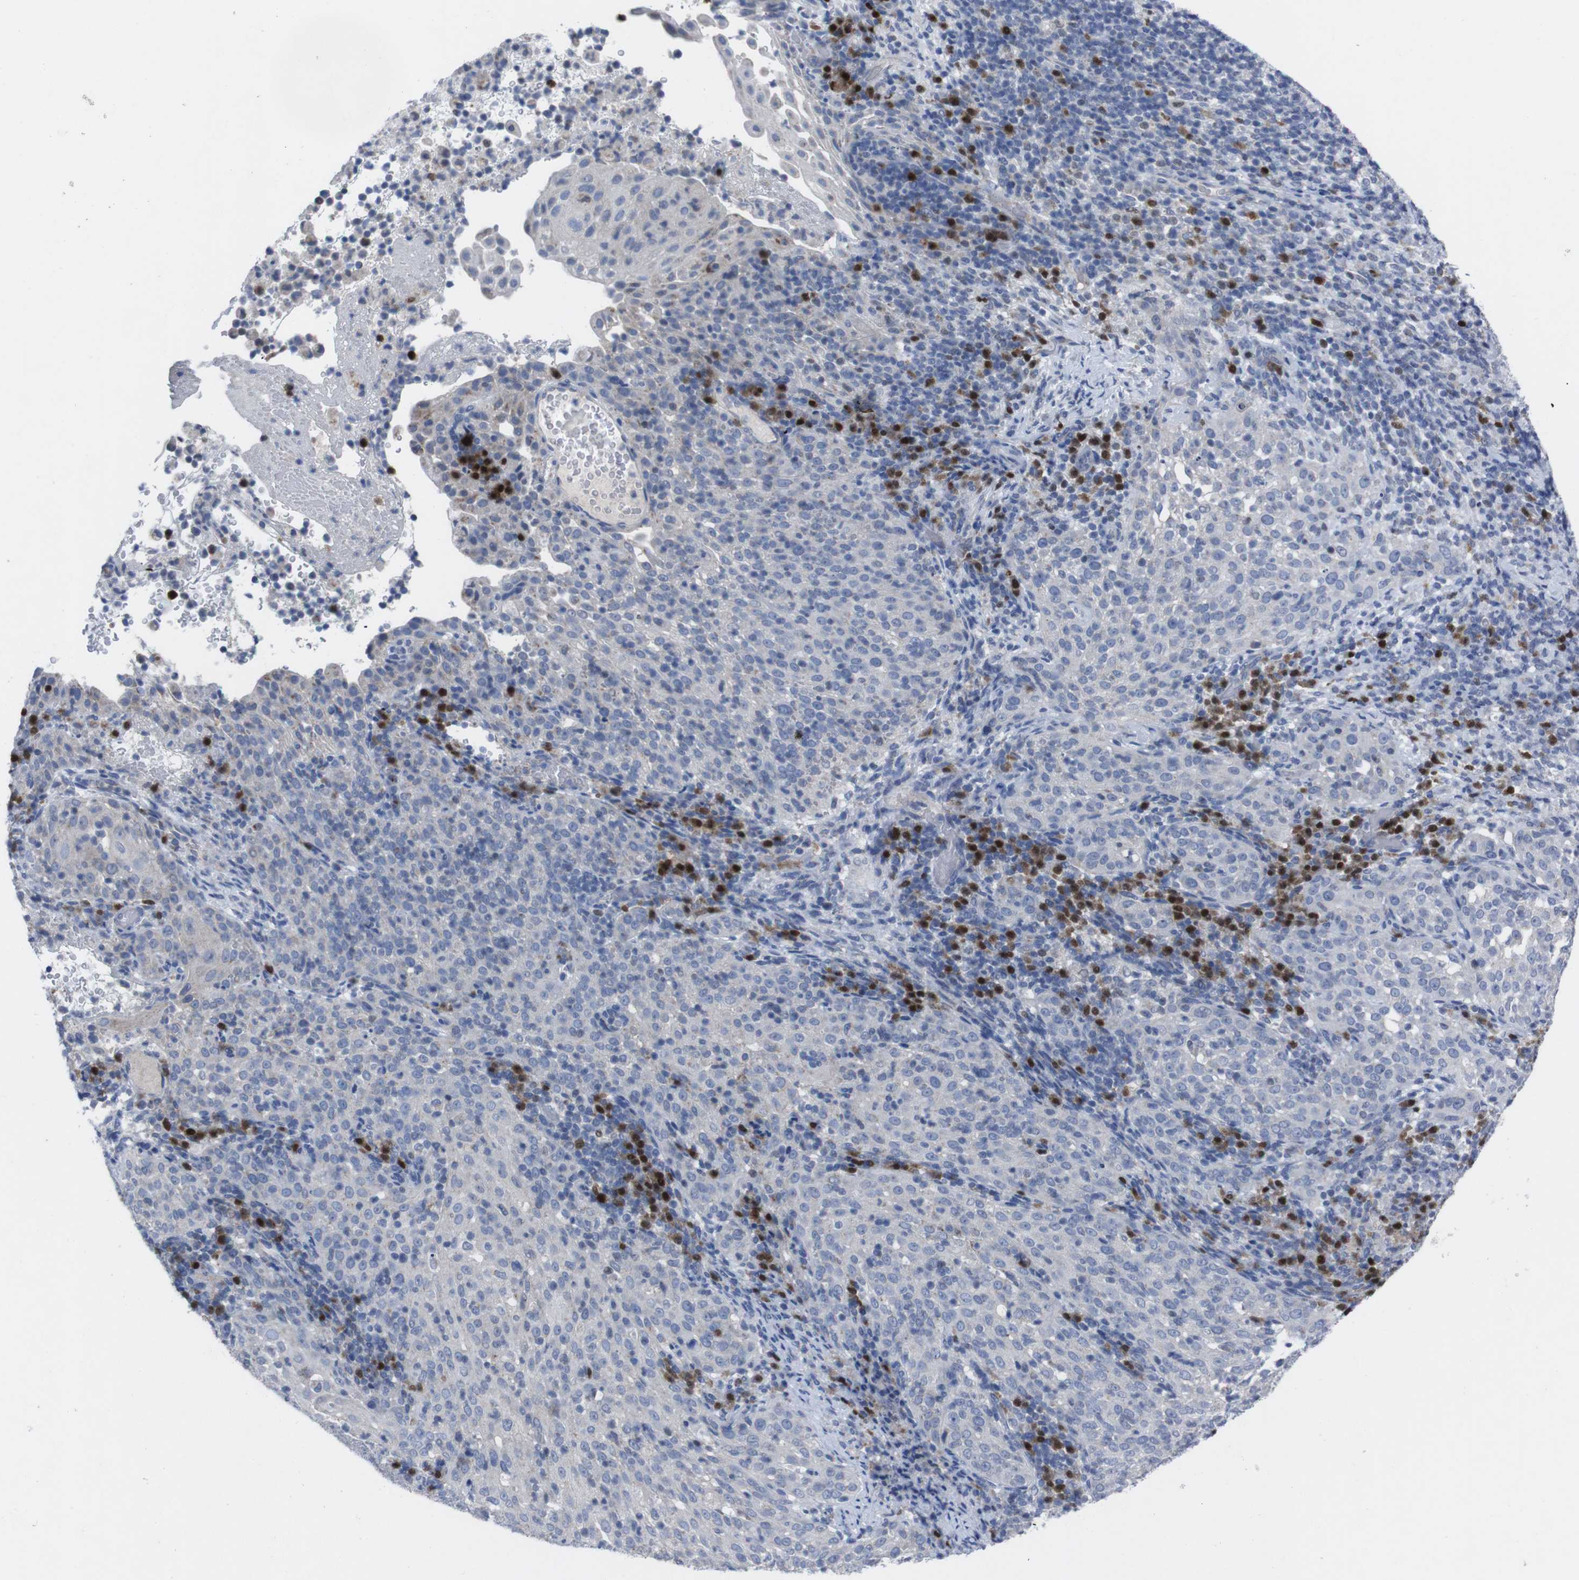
{"staining": {"intensity": "negative", "quantity": "none", "location": "none"}, "tissue": "cervical cancer", "cell_type": "Tumor cells", "image_type": "cancer", "snomed": [{"axis": "morphology", "description": "Squamous cell carcinoma, NOS"}, {"axis": "topography", "description": "Cervix"}], "caption": "A photomicrograph of human cervical cancer (squamous cell carcinoma) is negative for staining in tumor cells.", "gene": "IRF4", "patient": {"sex": "female", "age": 51}}